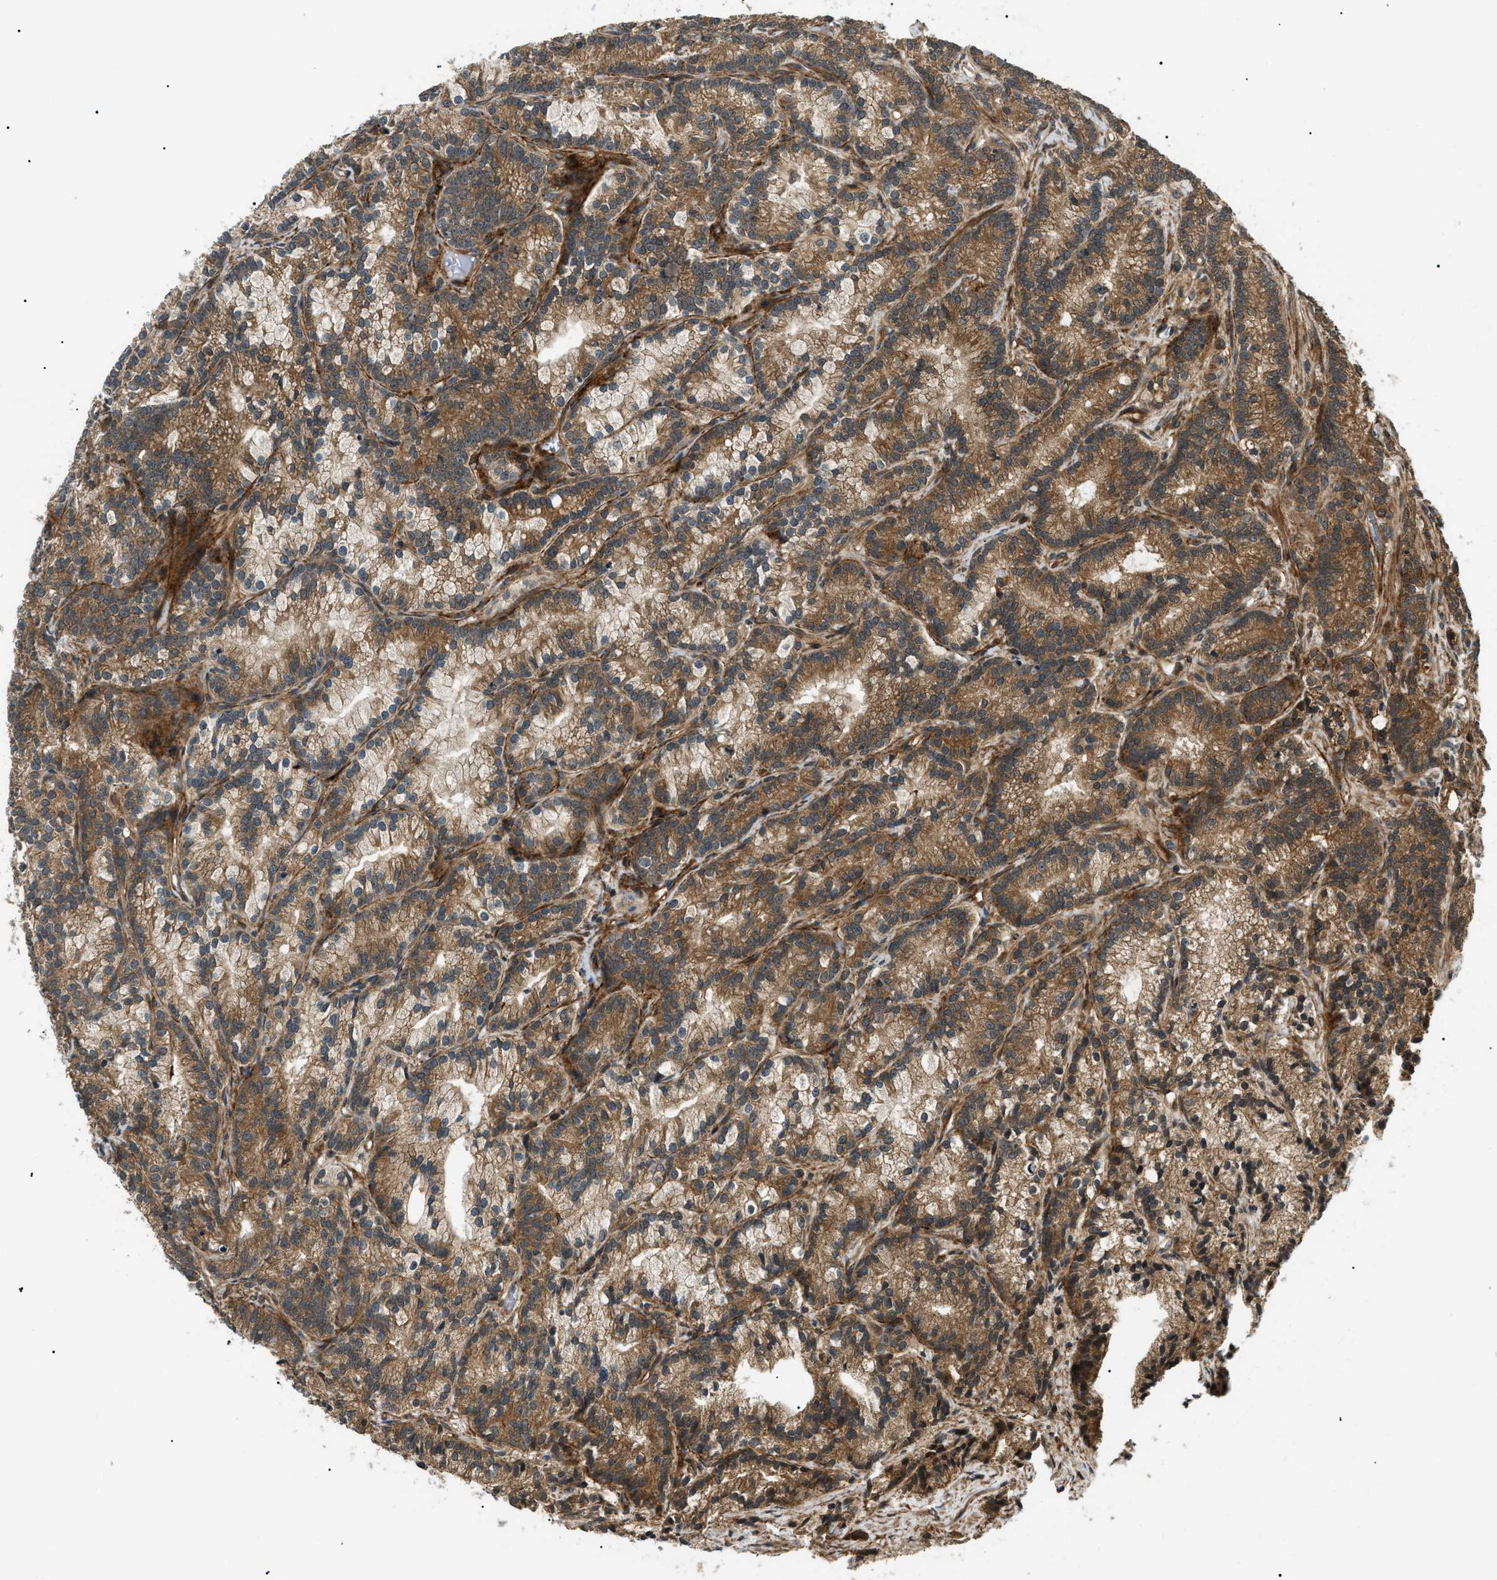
{"staining": {"intensity": "moderate", "quantity": ">75%", "location": "cytoplasmic/membranous"}, "tissue": "prostate cancer", "cell_type": "Tumor cells", "image_type": "cancer", "snomed": [{"axis": "morphology", "description": "Adenocarcinoma, Low grade"}, {"axis": "topography", "description": "Prostate"}], "caption": "Protein expression analysis of prostate cancer shows moderate cytoplasmic/membranous staining in approximately >75% of tumor cells. The protein of interest is shown in brown color, while the nuclei are stained blue.", "gene": "ATP6AP1", "patient": {"sex": "male", "age": 89}}